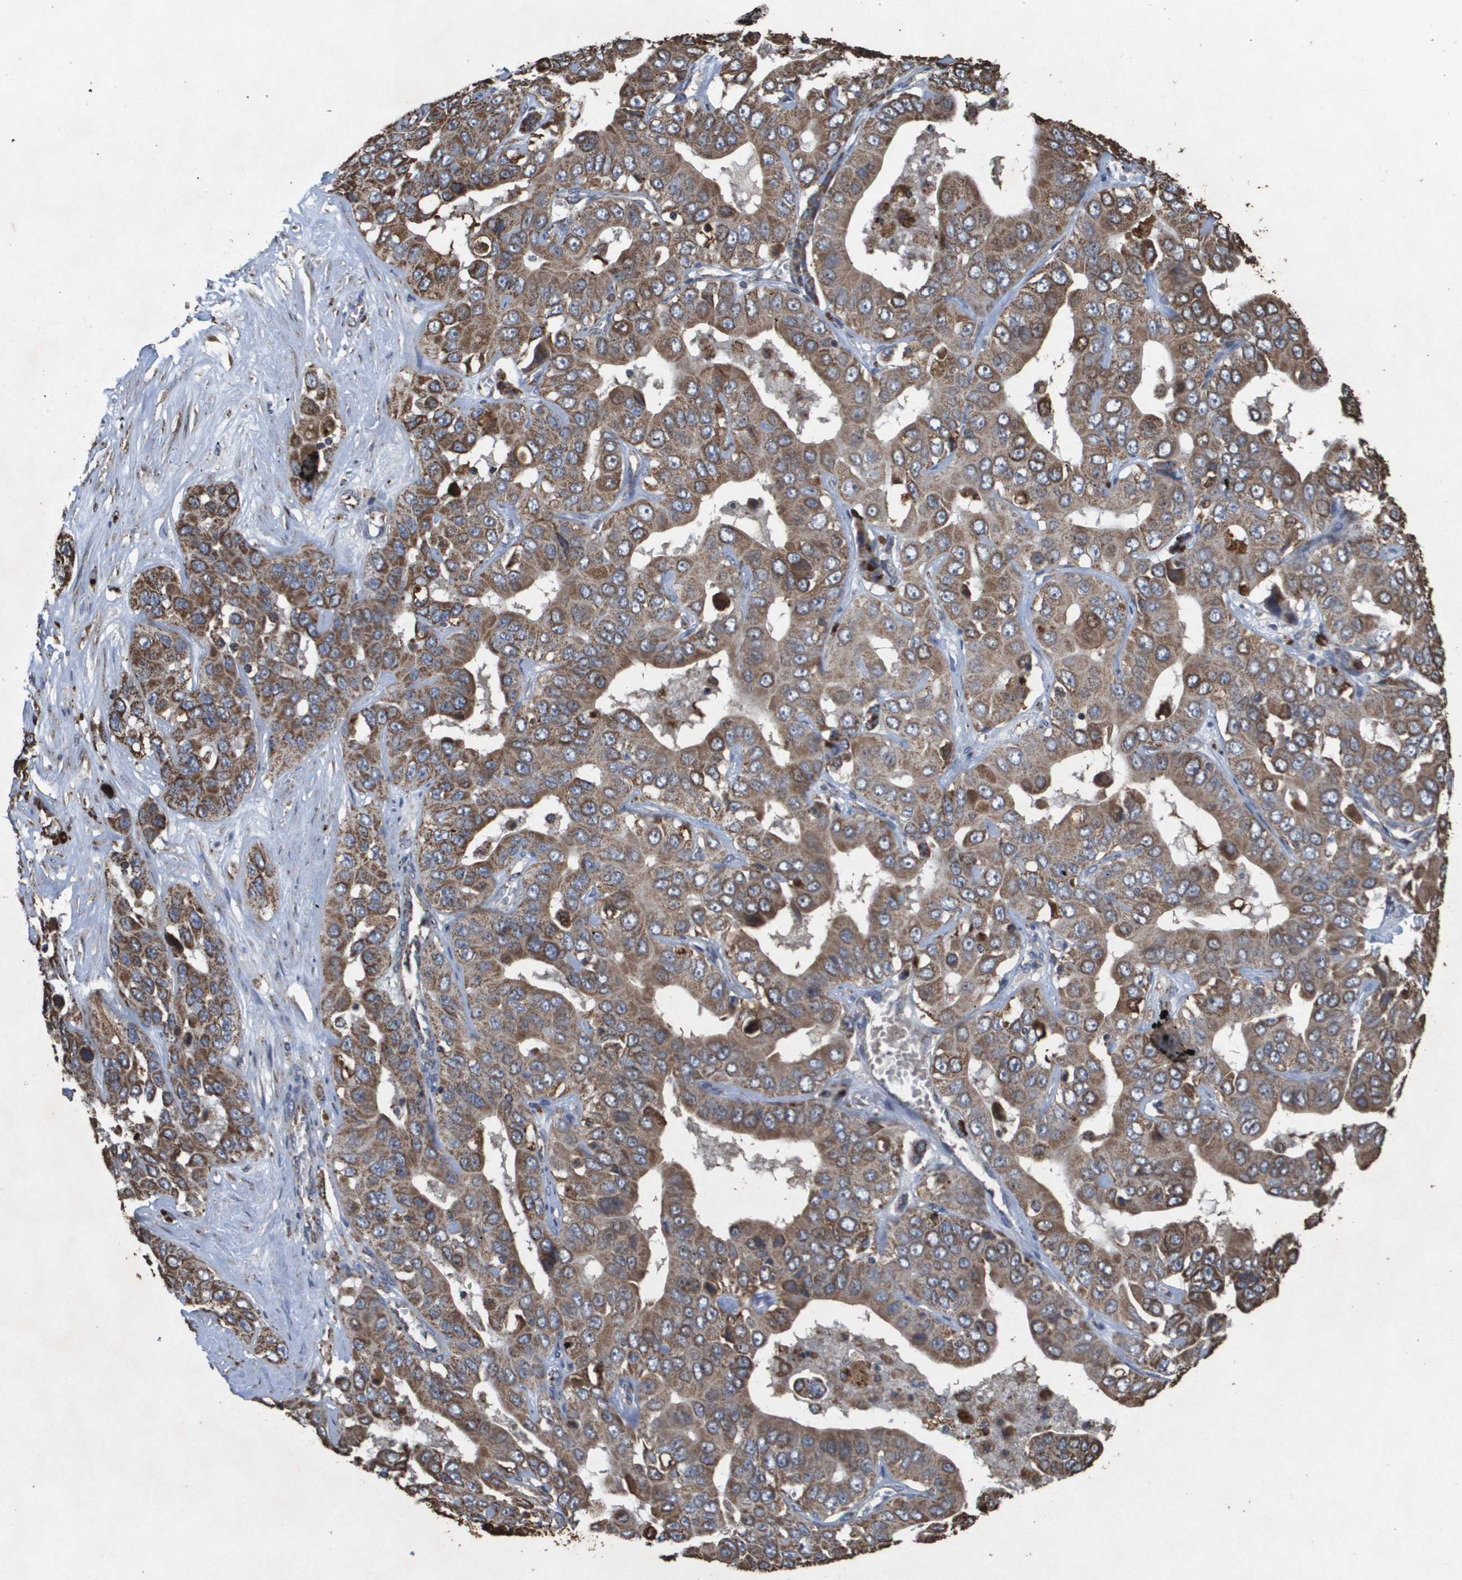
{"staining": {"intensity": "moderate", "quantity": ">75%", "location": "cytoplasmic/membranous"}, "tissue": "liver cancer", "cell_type": "Tumor cells", "image_type": "cancer", "snomed": [{"axis": "morphology", "description": "Cholangiocarcinoma"}, {"axis": "topography", "description": "Liver"}], "caption": "Liver cancer (cholangiocarcinoma) stained for a protein displays moderate cytoplasmic/membranous positivity in tumor cells.", "gene": "HSPE1", "patient": {"sex": "female", "age": 52}}